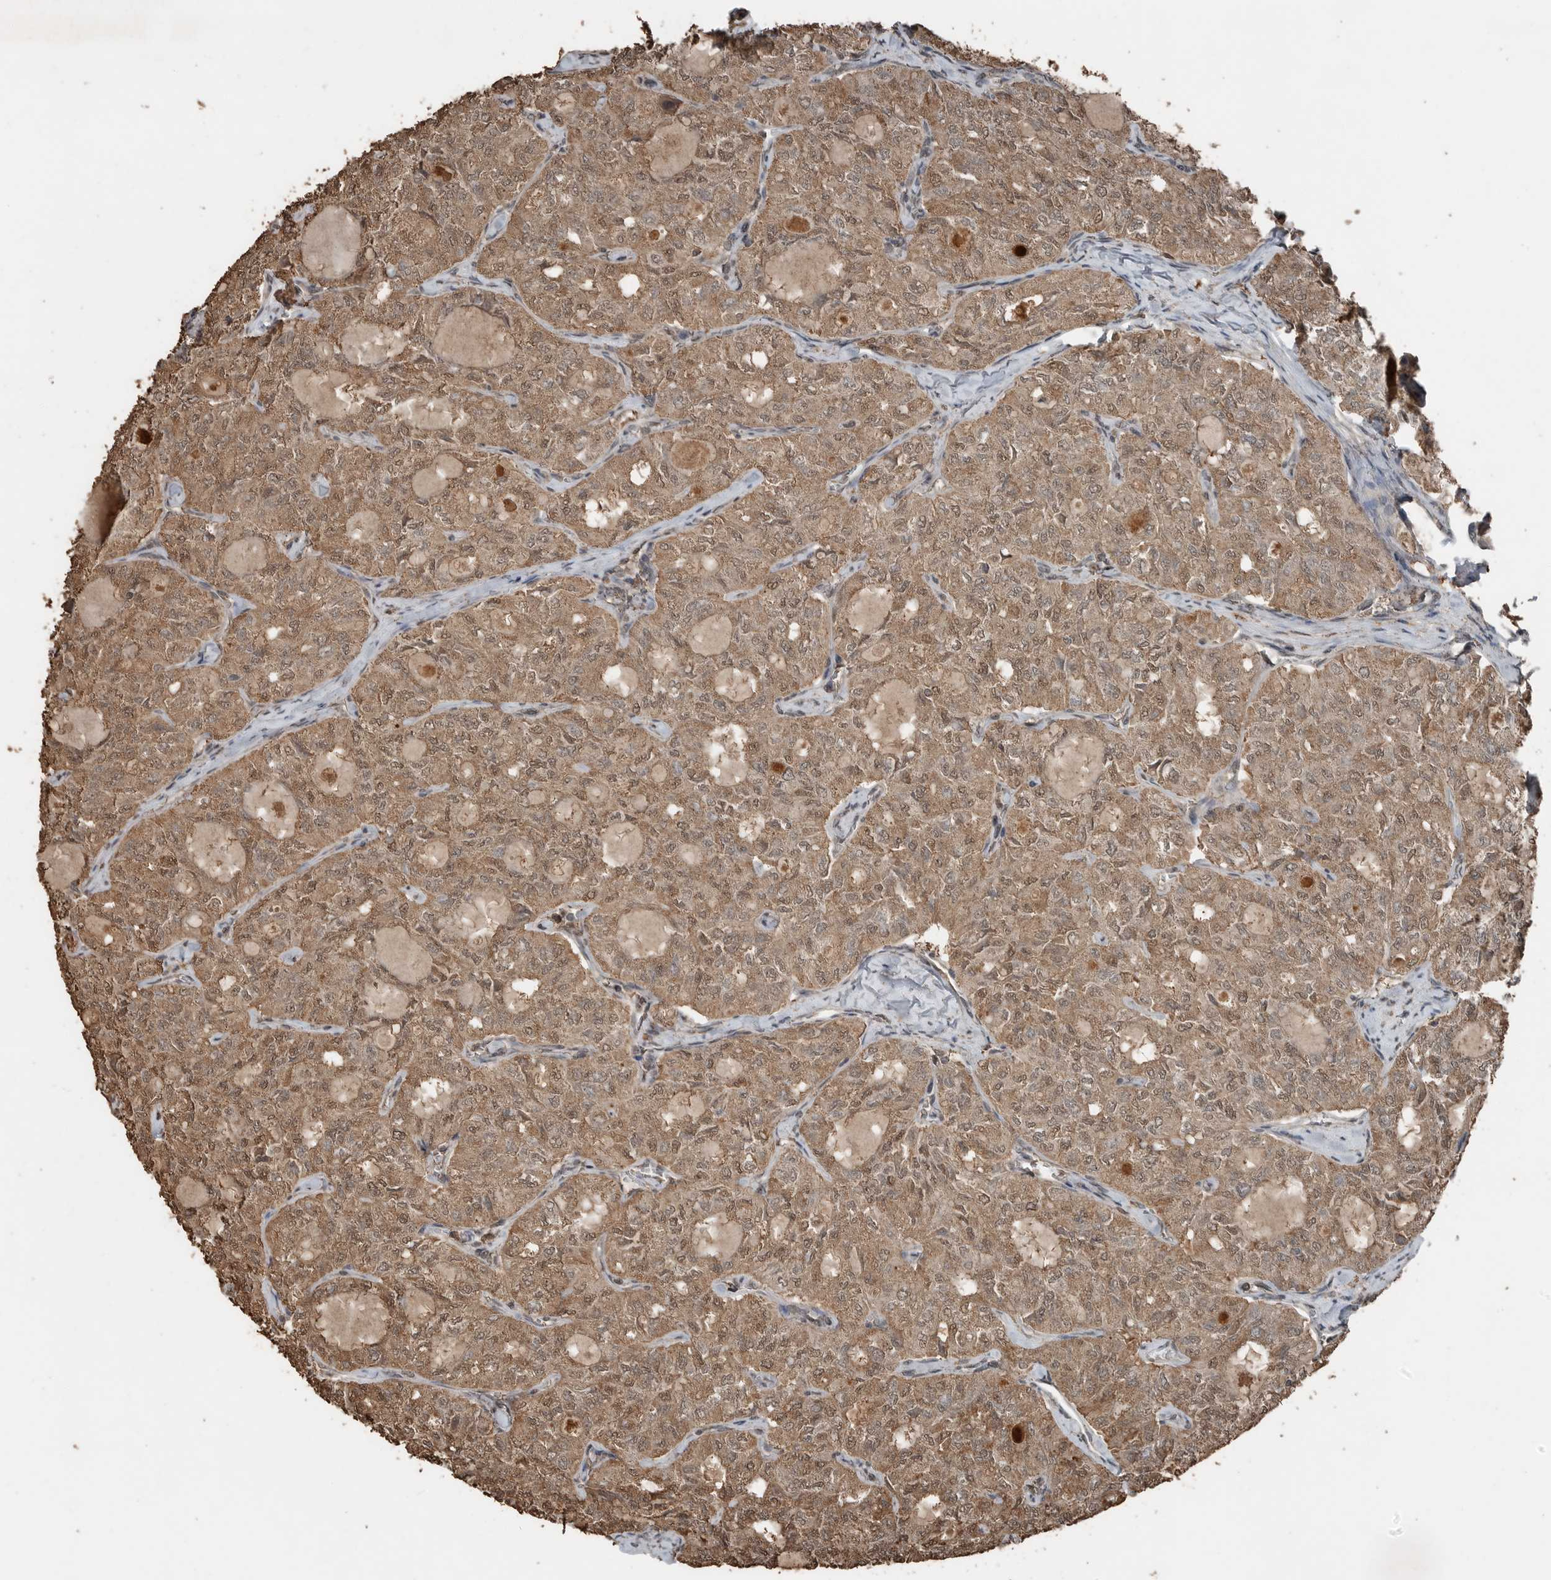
{"staining": {"intensity": "moderate", "quantity": ">75%", "location": "cytoplasmic/membranous,nuclear"}, "tissue": "thyroid cancer", "cell_type": "Tumor cells", "image_type": "cancer", "snomed": [{"axis": "morphology", "description": "Follicular adenoma carcinoma, NOS"}, {"axis": "topography", "description": "Thyroid gland"}], "caption": "Thyroid cancer (follicular adenoma carcinoma) stained with a brown dye demonstrates moderate cytoplasmic/membranous and nuclear positive positivity in approximately >75% of tumor cells.", "gene": "BLZF1", "patient": {"sex": "male", "age": 75}}